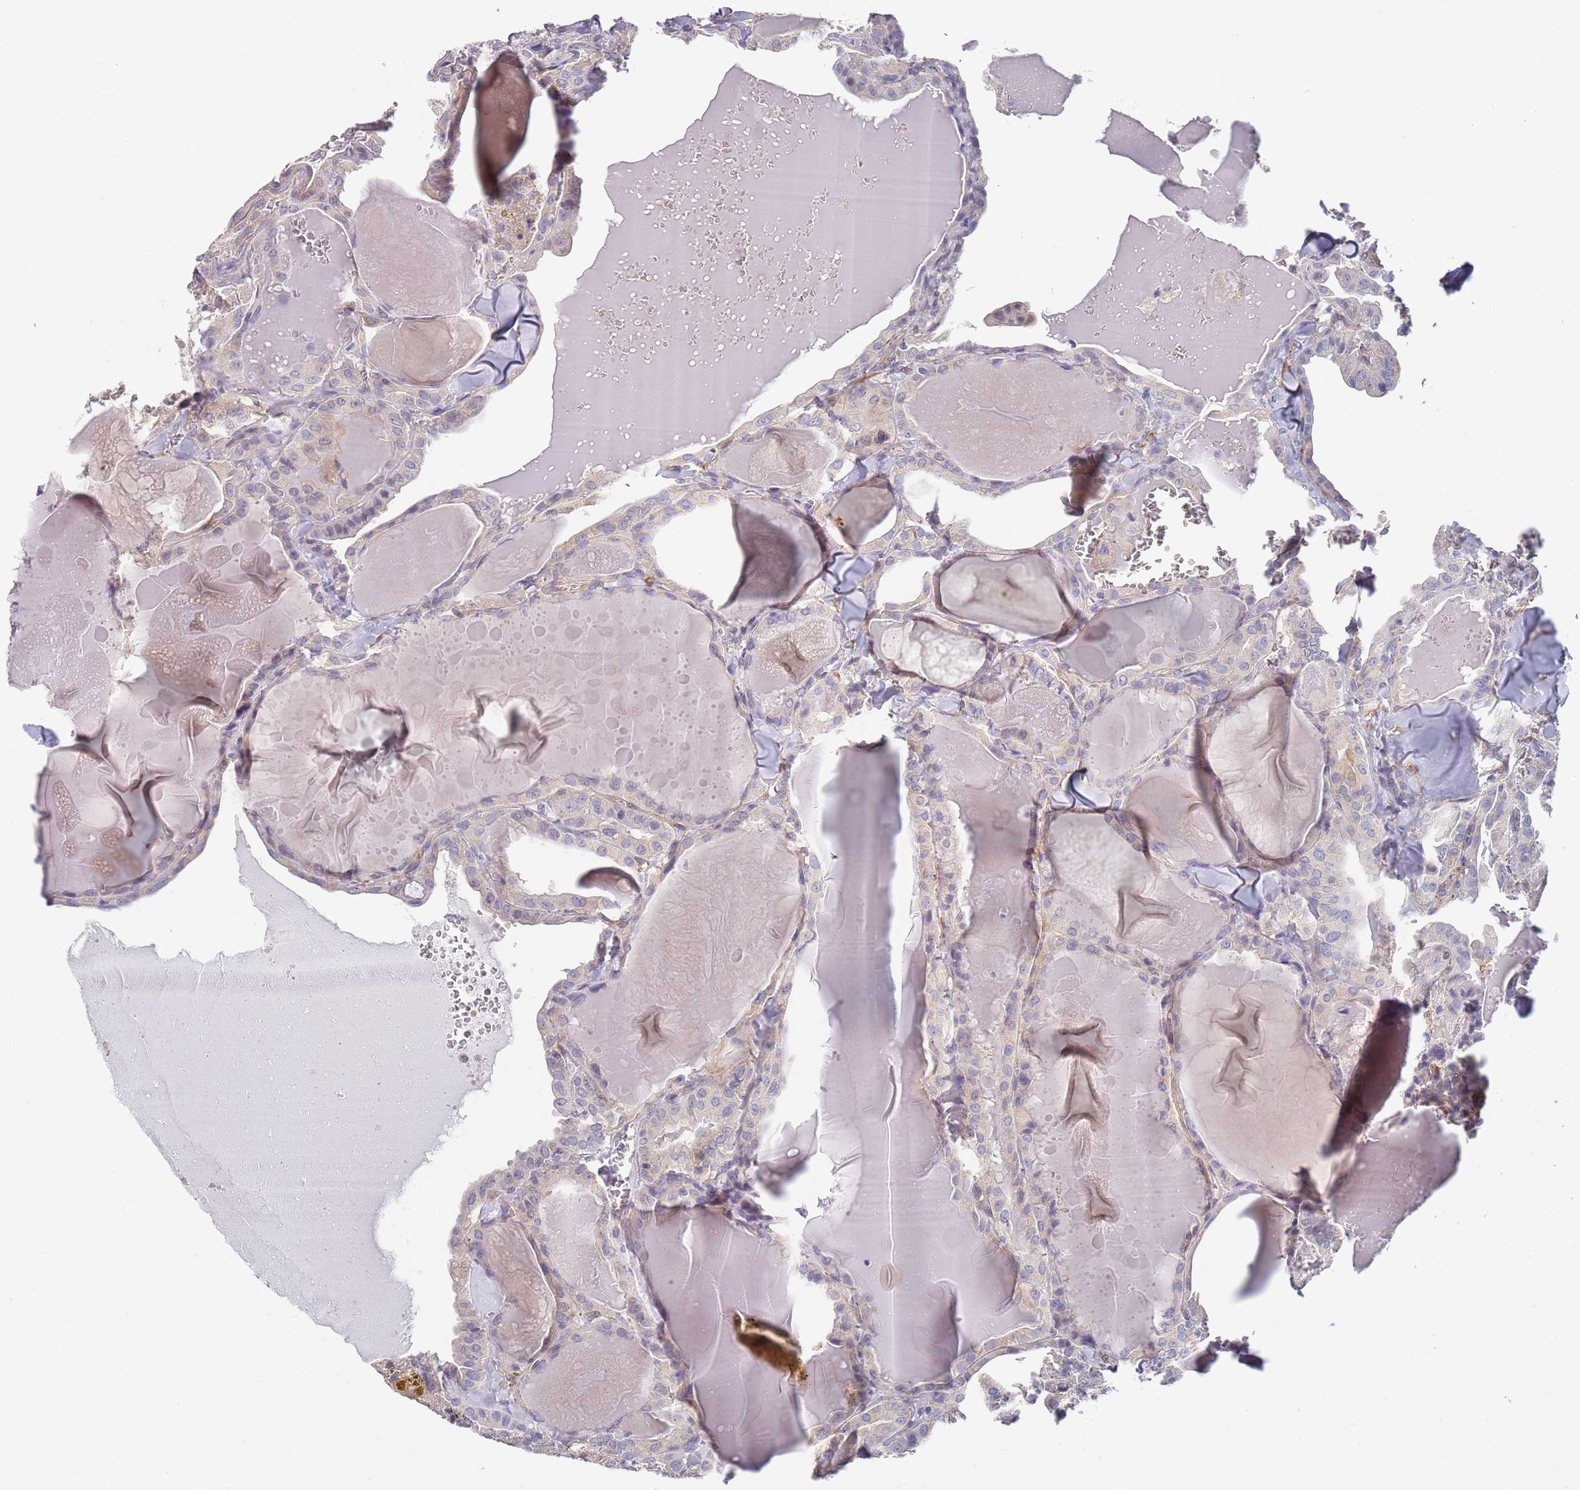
{"staining": {"intensity": "weak", "quantity": "<25%", "location": "cytoplasmic/membranous"}, "tissue": "thyroid cancer", "cell_type": "Tumor cells", "image_type": "cancer", "snomed": [{"axis": "morphology", "description": "Papillary adenocarcinoma, NOS"}, {"axis": "topography", "description": "Thyroid gland"}], "caption": "A high-resolution histopathology image shows immunohistochemistry staining of thyroid cancer (papillary adenocarcinoma), which displays no significant staining in tumor cells. The staining was performed using DAB (3,3'-diaminobenzidine) to visualize the protein expression in brown, while the nuclei were stained in blue with hematoxylin (Magnification: 20x).", "gene": "ANK2", "patient": {"sex": "male", "age": 52}}